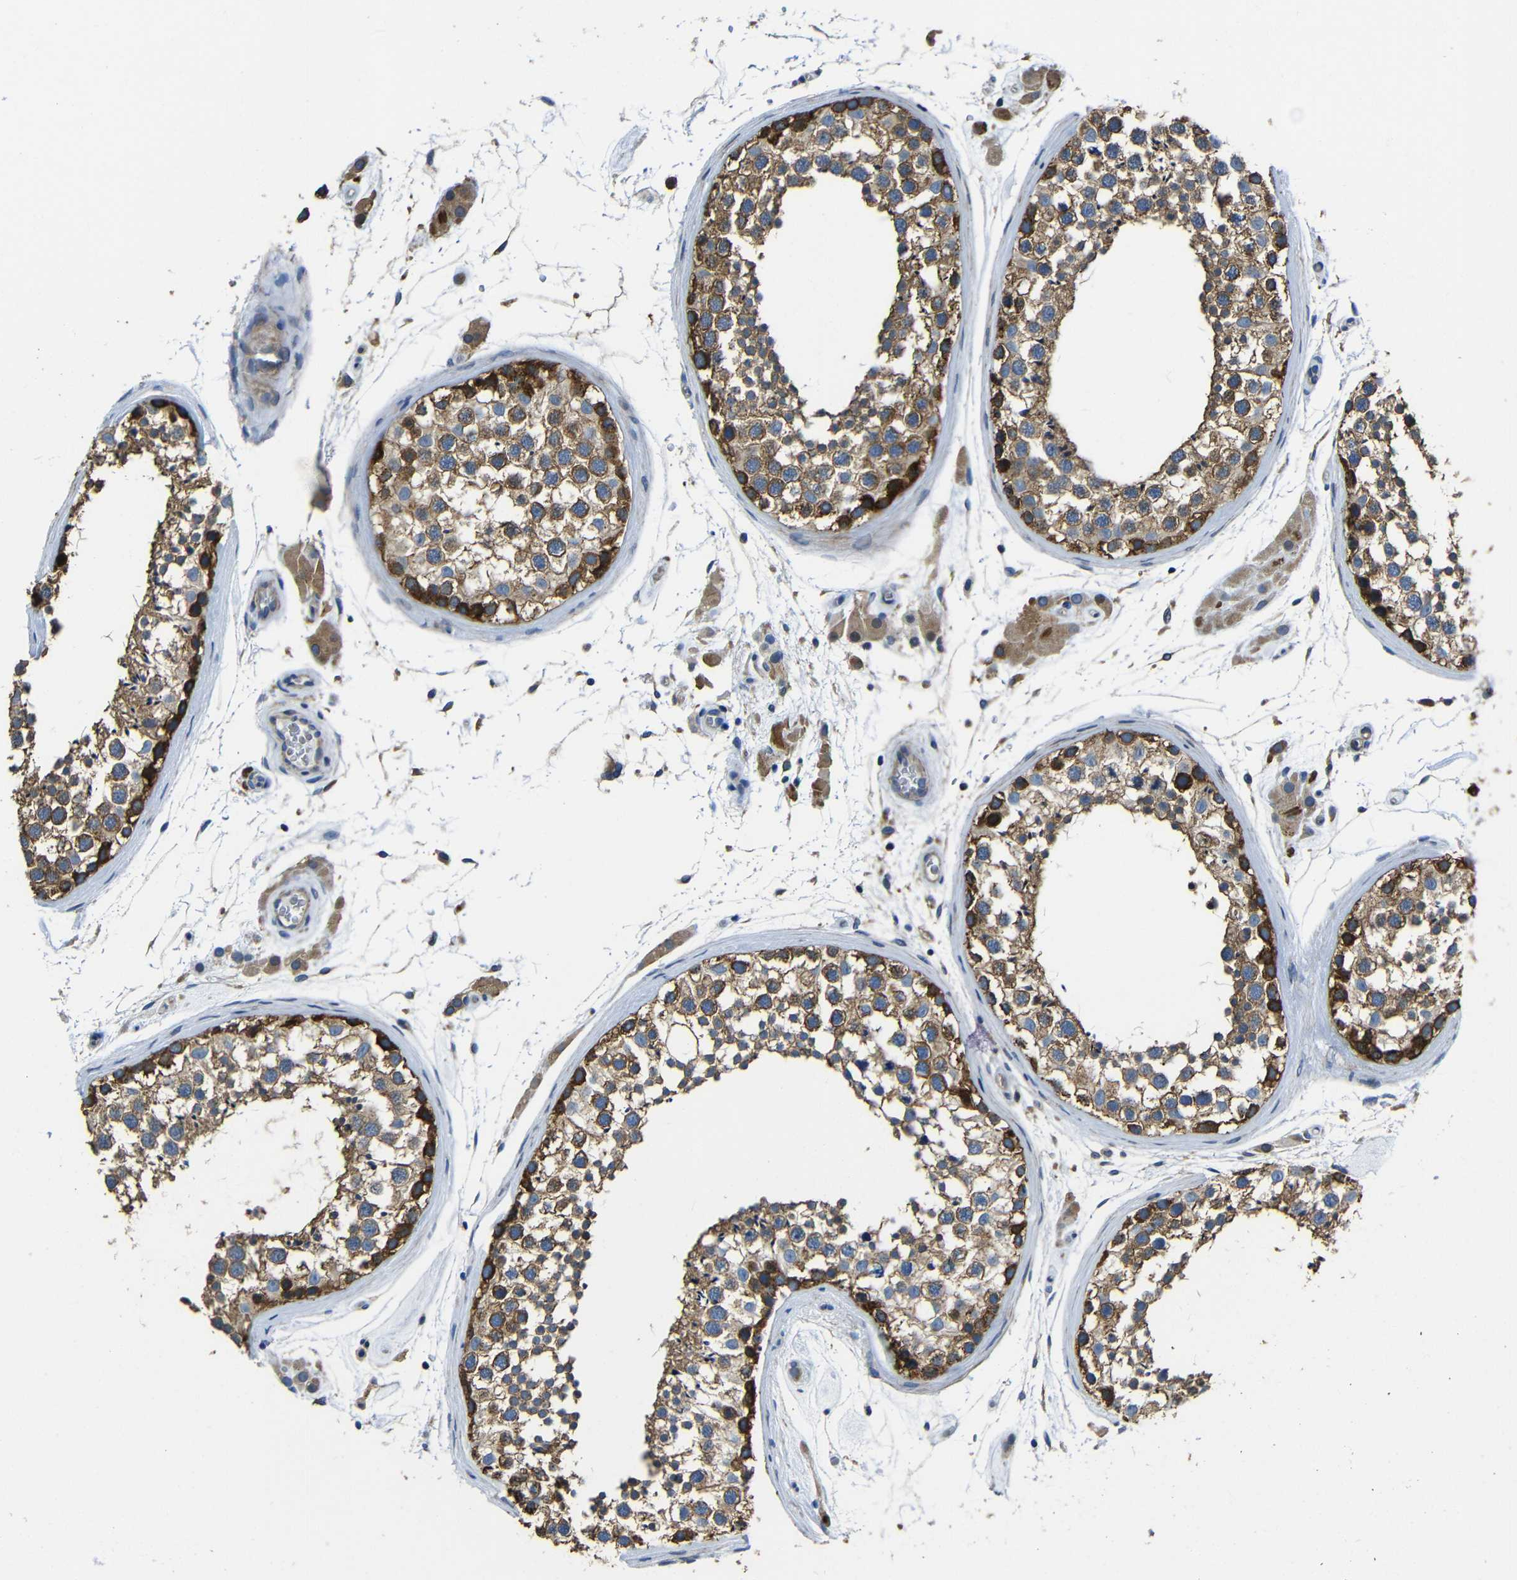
{"staining": {"intensity": "moderate", "quantity": ">75%", "location": "cytoplasmic/membranous"}, "tissue": "testis", "cell_type": "Cells in seminiferous ducts", "image_type": "normal", "snomed": [{"axis": "morphology", "description": "Normal tissue, NOS"}, {"axis": "topography", "description": "Testis"}], "caption": "An immunohistochemistry (IHC) photomicrograph of unremarkable tissue is shown. Protein staining in brown highlights moderate cytoplasmic/membranous positivity in testis within cells in seminiferous ducts.", "gene": "GDI1", "patient": {"sex": "male", "age": 46}}